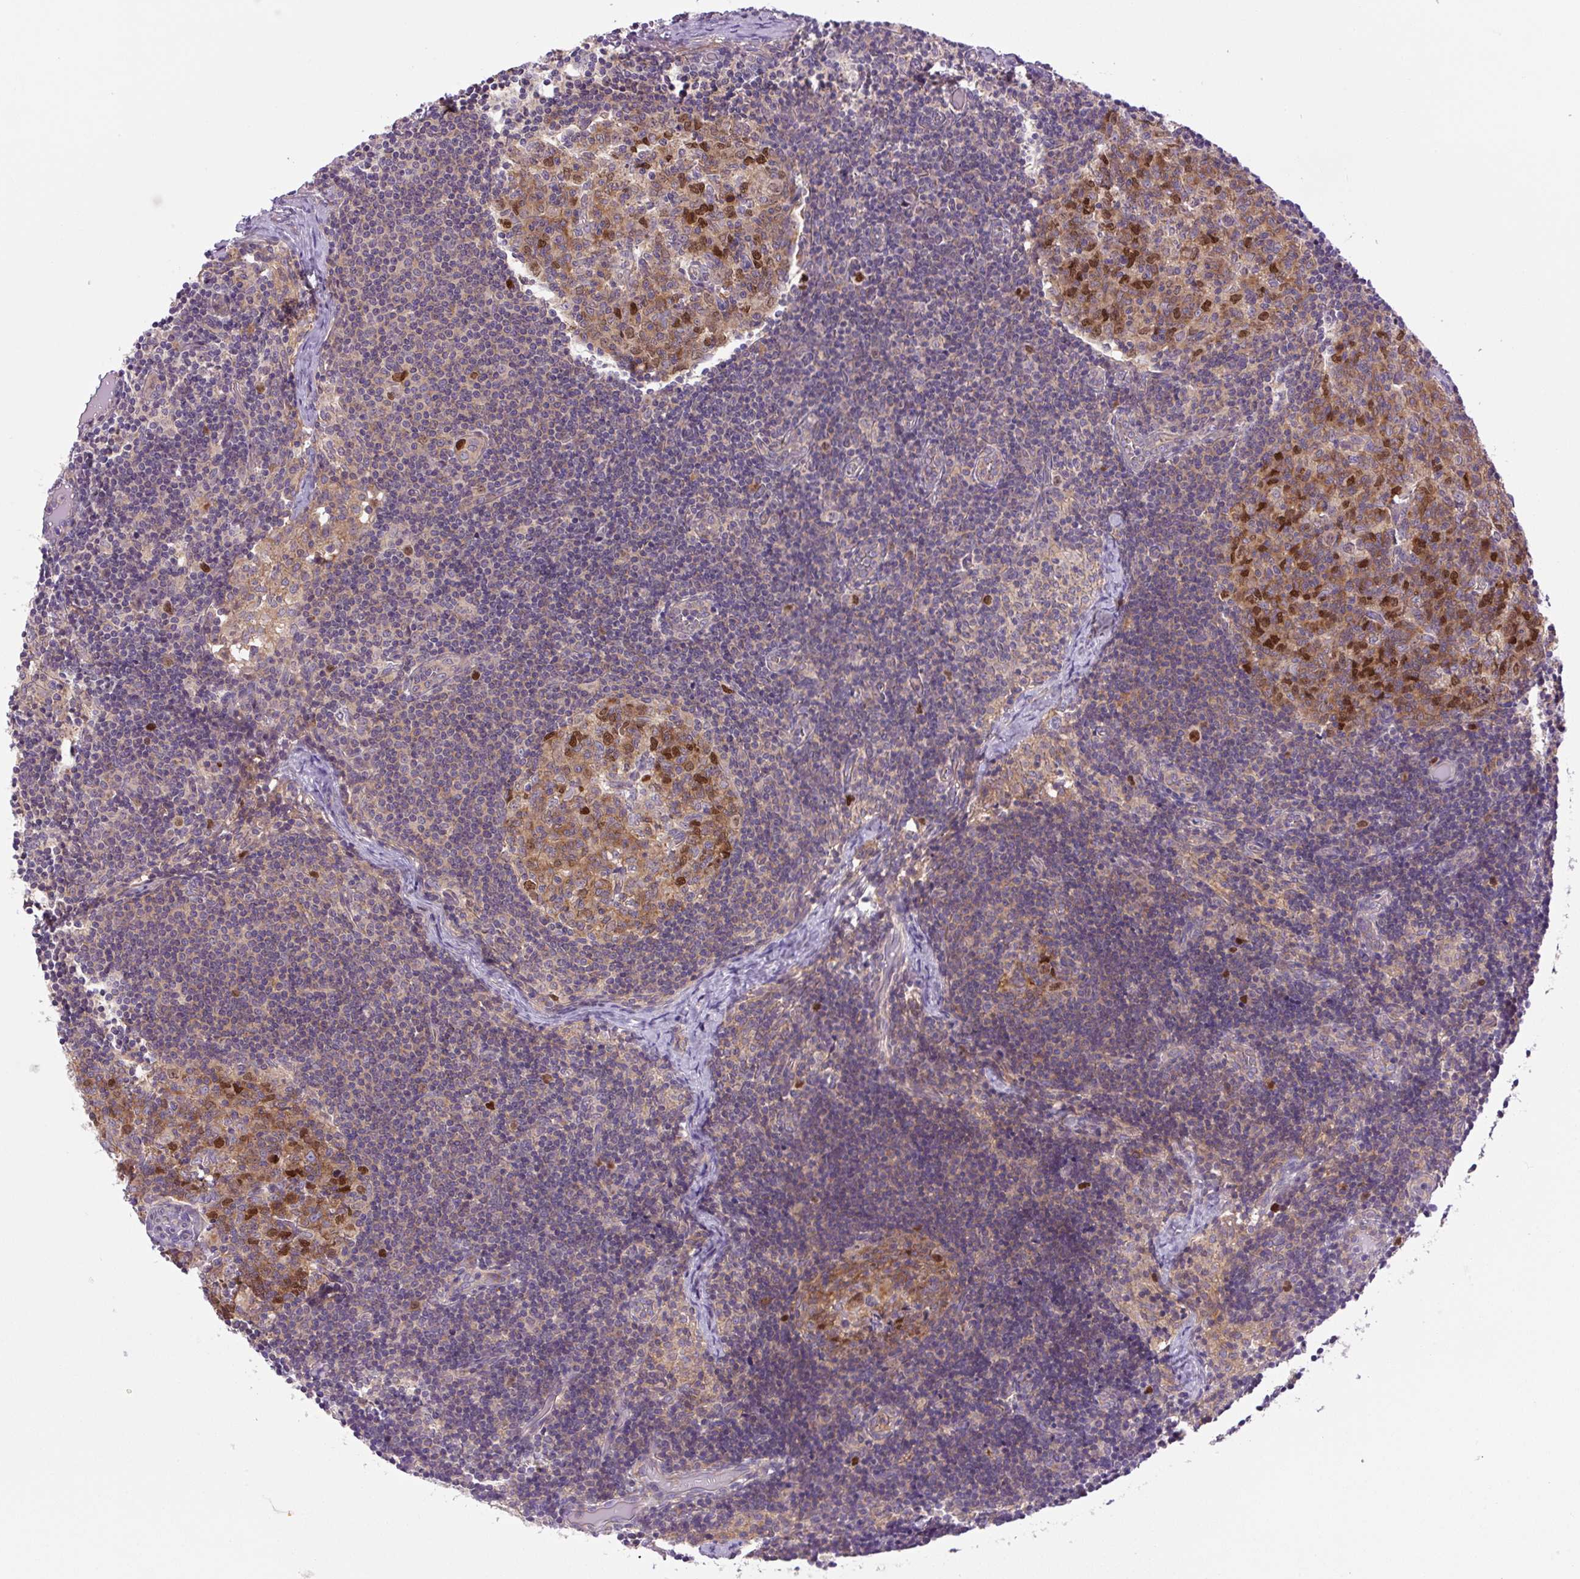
{"staining": {"intensity": "strong", "quantity": ">75%", "location": "cytoplasmic/membranous,nuclear"}, "tissue": "lymph node", "cell_type": "Germinal center cells", "image_type": "normal", "snomed": [{"axis": "morphology", "description": "Normal tissue, NOS"}, {"axis": "topography", "description": "Lymph node"}], "caption": "Germinal center cells reveal high levels of strong cytoplasmic/membranous,nuclear positivity in approximately >75% of cells in benign human lymph node.", "gene": "KIFC1", "patient": {"sex": "female", "age": 31}}